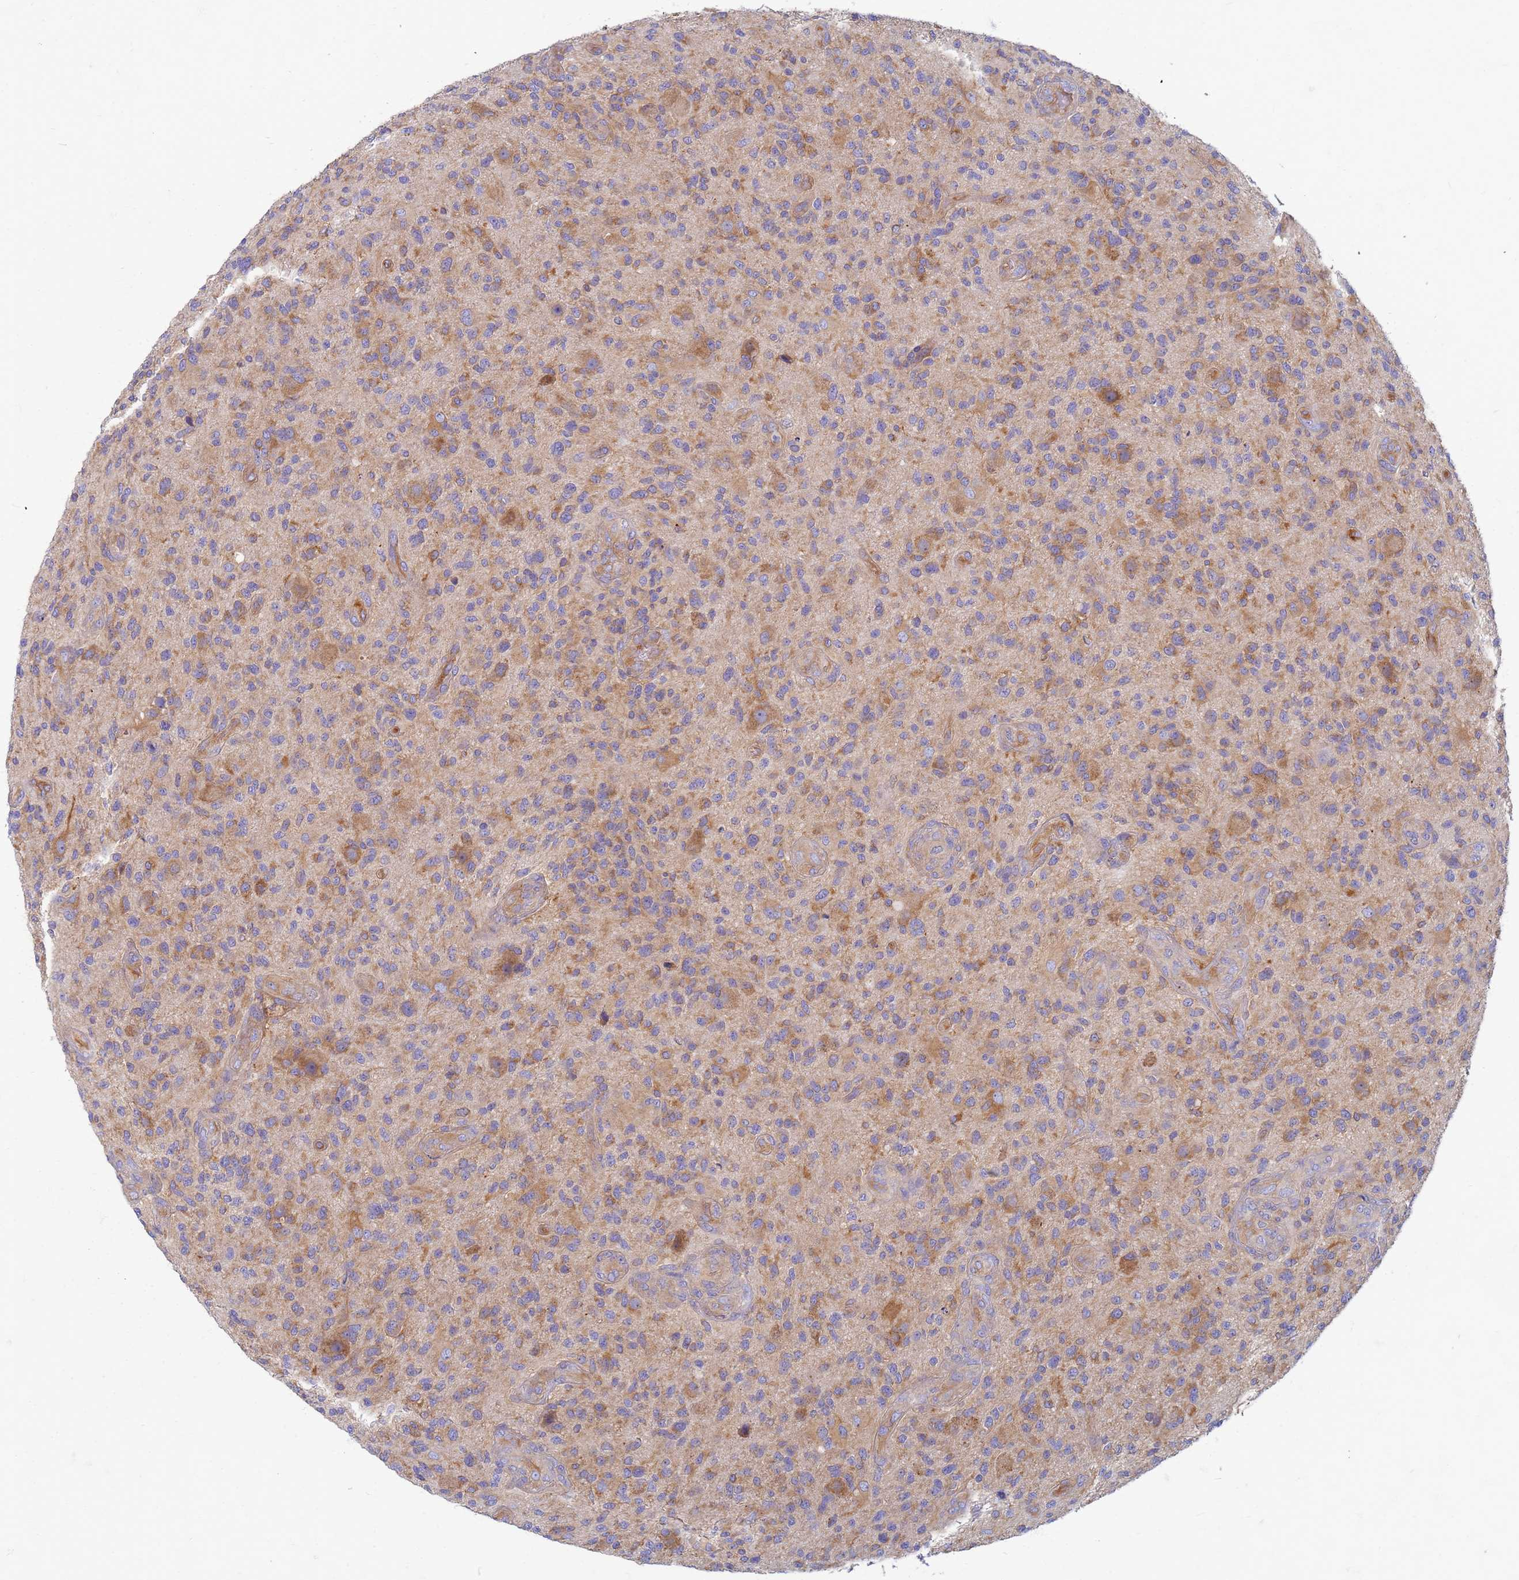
{"staining": {"intensity": "moderate", "quantity": "25%-75%", "location": "cytoplasmic/membranous"}, "tissue": "glioma", "cell_type": "Tumor cells", "image_type": "cancer", "snomed": [{"axis": "morphology", "description": "Glioma, malignant, High grade"}, {"axis": "topography", "description": "Brain"}], "caption": "Glioma stained with a protein marker shows moderate staining in tumor cells.", "gene": "EEA1", "patient": {"sex": "male", "age": 47}}